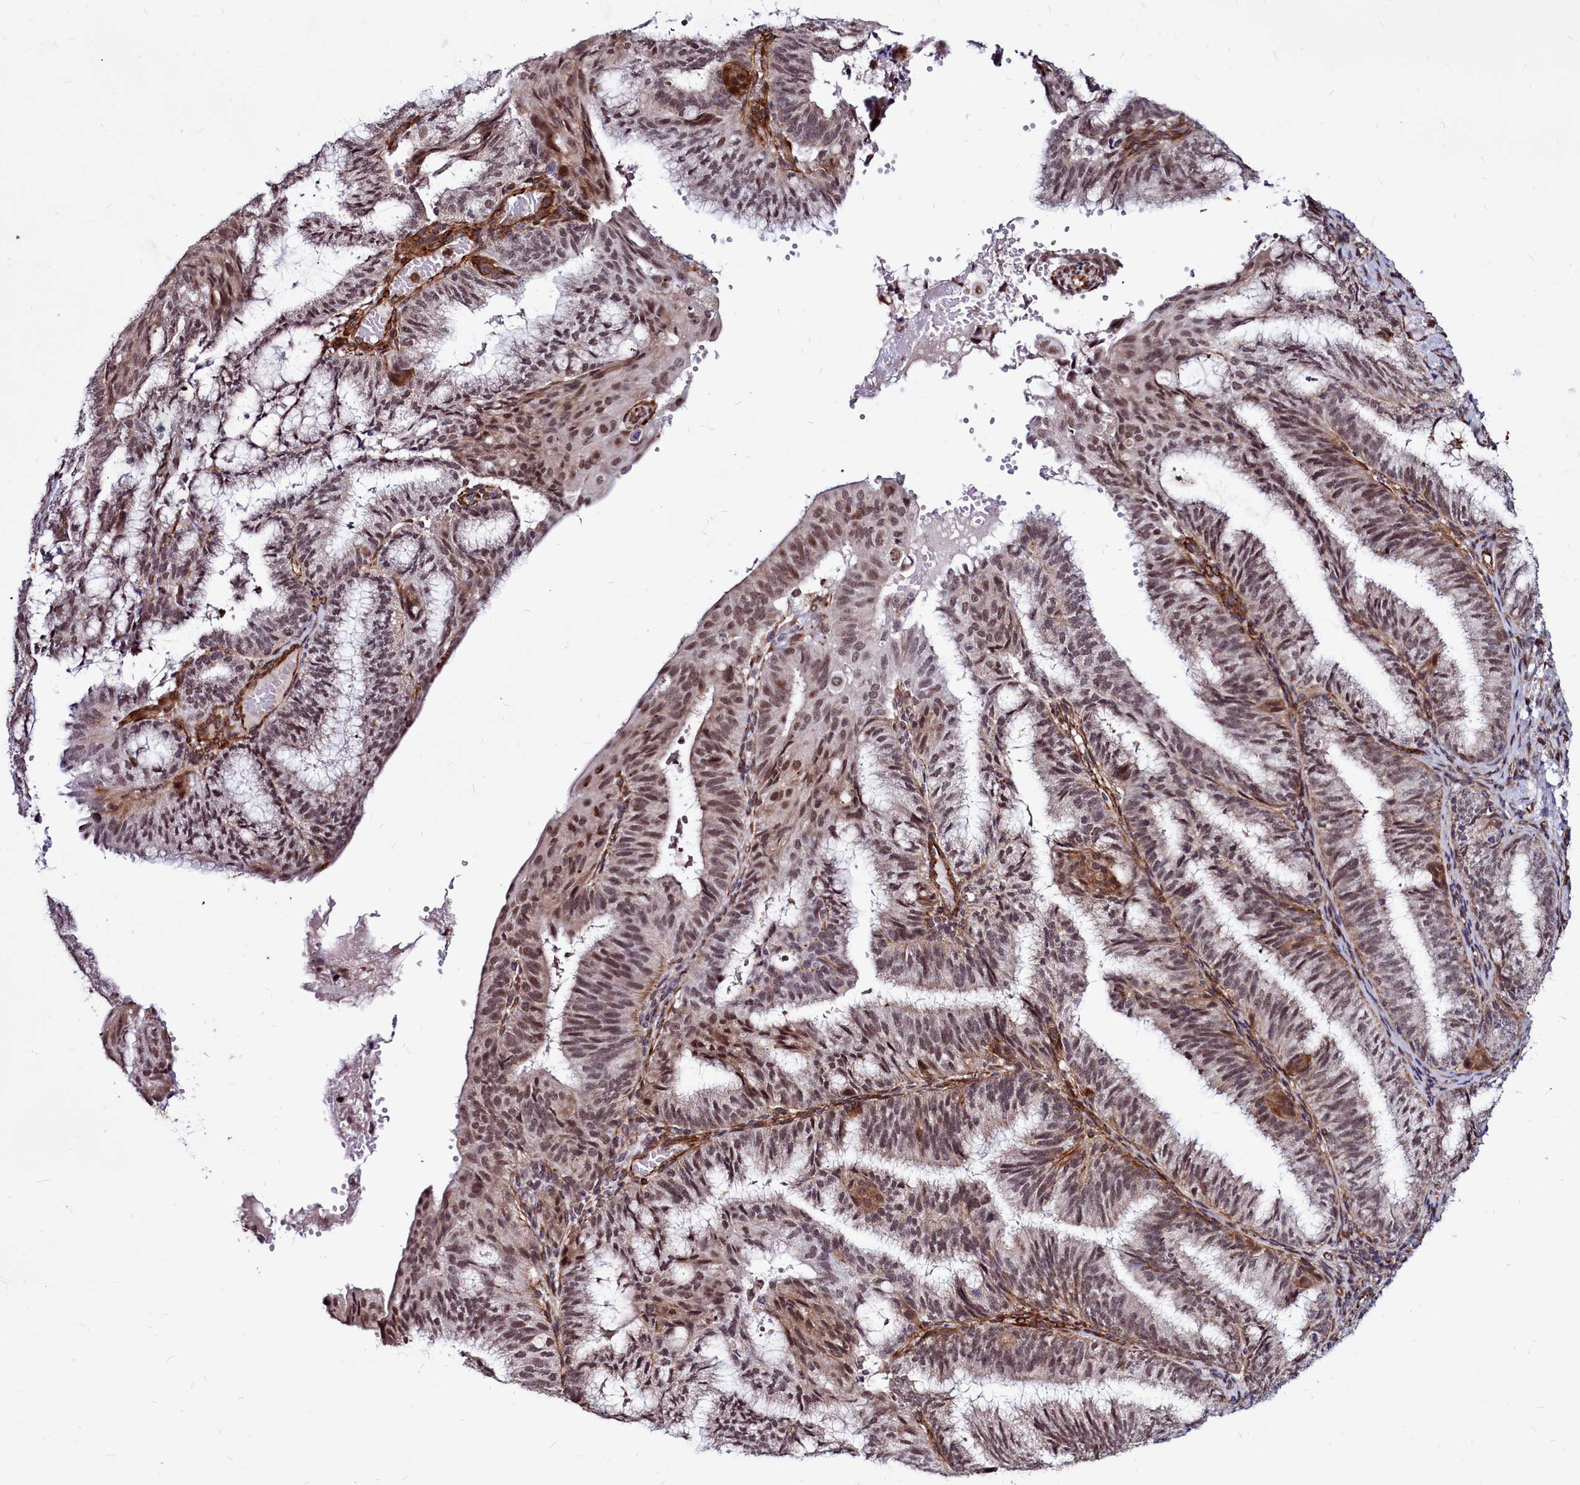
{"staining": {"intensity": "weak", "quantity": "25%-75%", "location": "nuclear"}, "tissue": "endometrial cancer", "cell_type": "Tumor cells", "image_type": "cancer", "snomed": [{"axis": "morphology", "description": "Adenocarcinoma, NOS"}, {"axis": "topography", "description": "Endometrium"}], "caption": "Protein analysis of adenocarcinoma (endometrial) tissue shows weak nuclear staining in about 25%-75% of tumor cells.", "gene": "CLK3", "patient": {"sex": "female", "age": 49}}